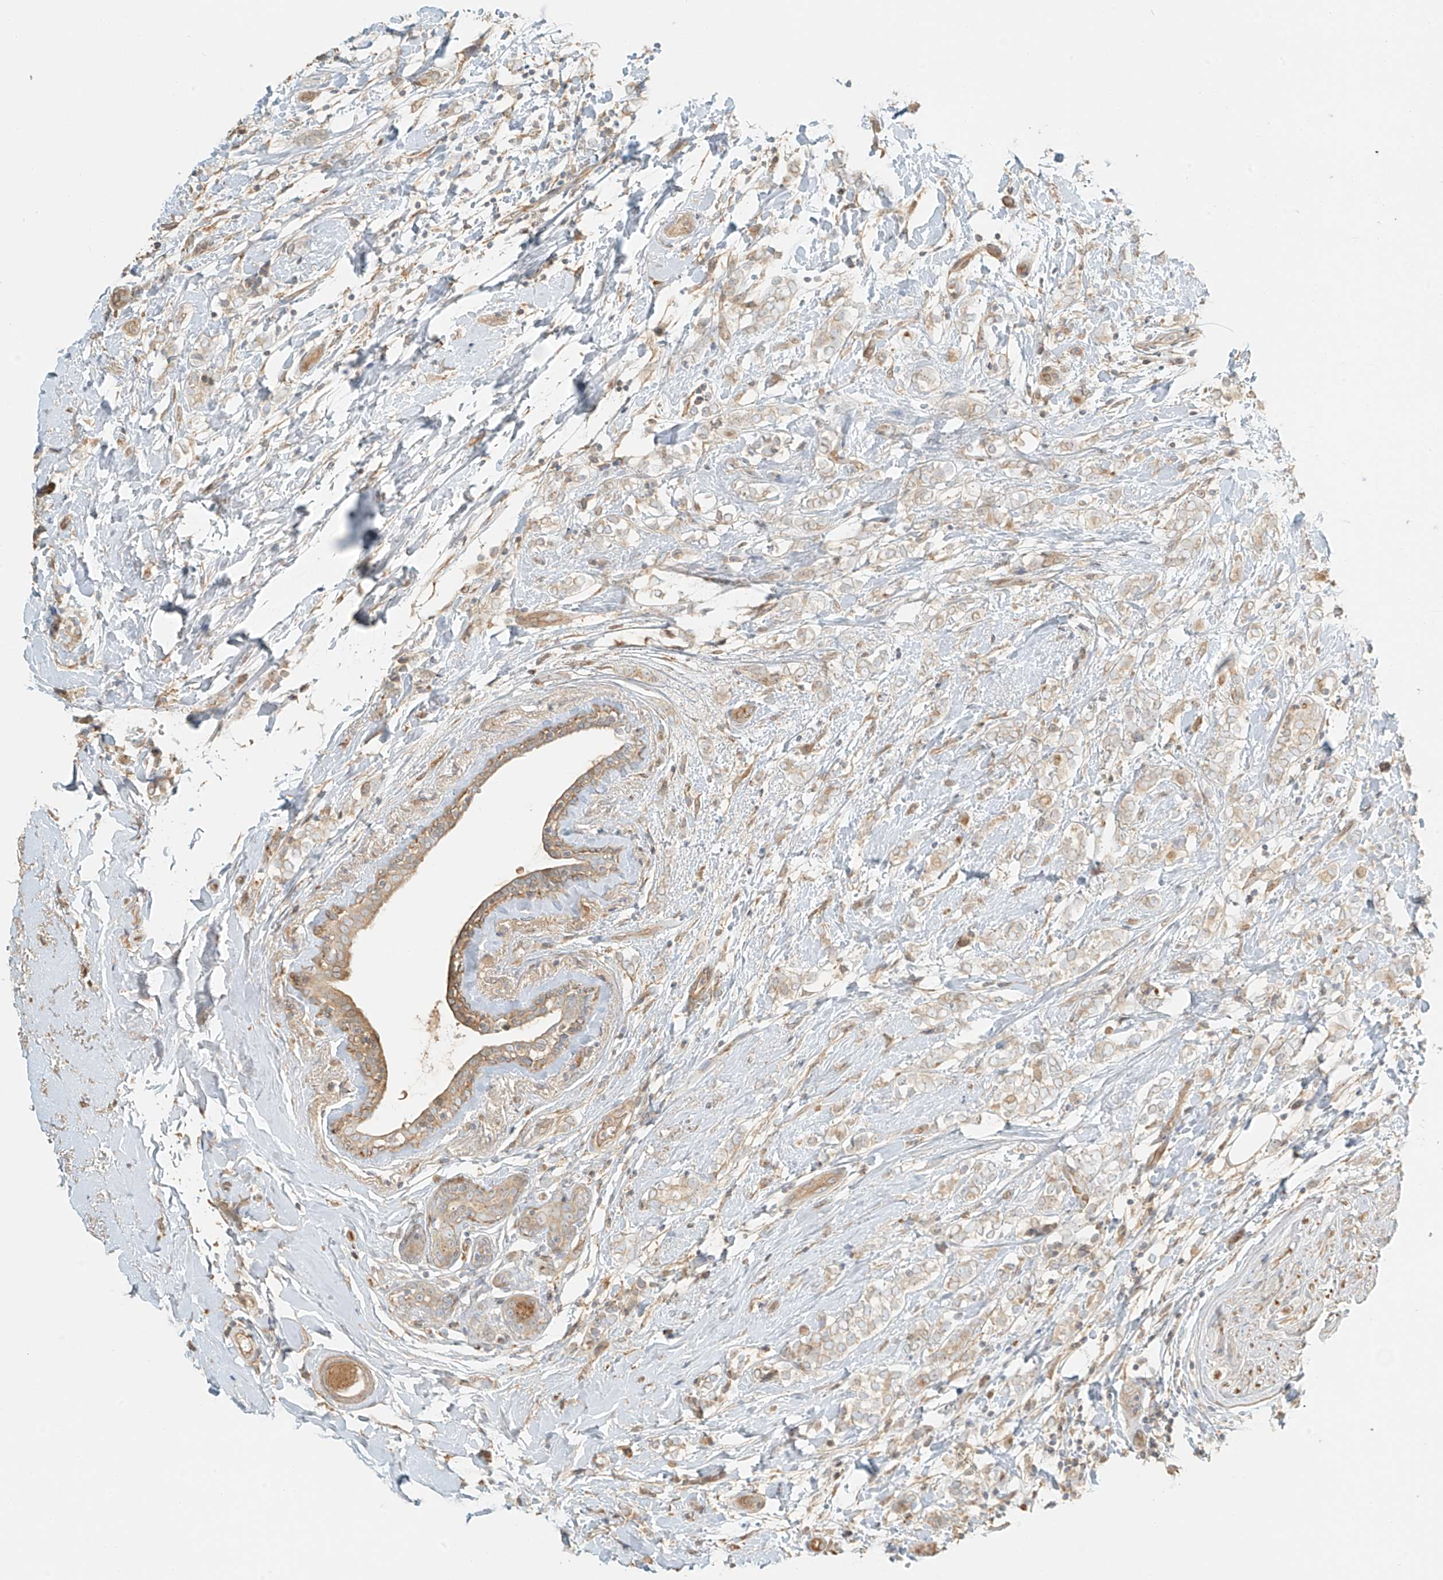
{"staining": {"intensity": "weak", "quantity": "25%-75%", "location": "cytoplasmic/membranous"}, "tissue": "breast cancer", "cell_type": "Tumor cells", "image_type": "cancer", "snomed": [{"axis": "morphology", "description": "Normal tissue, NOS"}, {"axis": "morphology", "description": "Lobular carcinoma"}, {"axis": "topography", "description": "Breast"}], "caption": "A histopathology image showing weak cytoplasmic/membranous staining in approximately 25%-75% of tumor cells in breast lobular carcinoma, as visualized by brown immunohistochemical staining.", "gene": "UPK1B", "patient": {"sex": "female", "age": 47}}